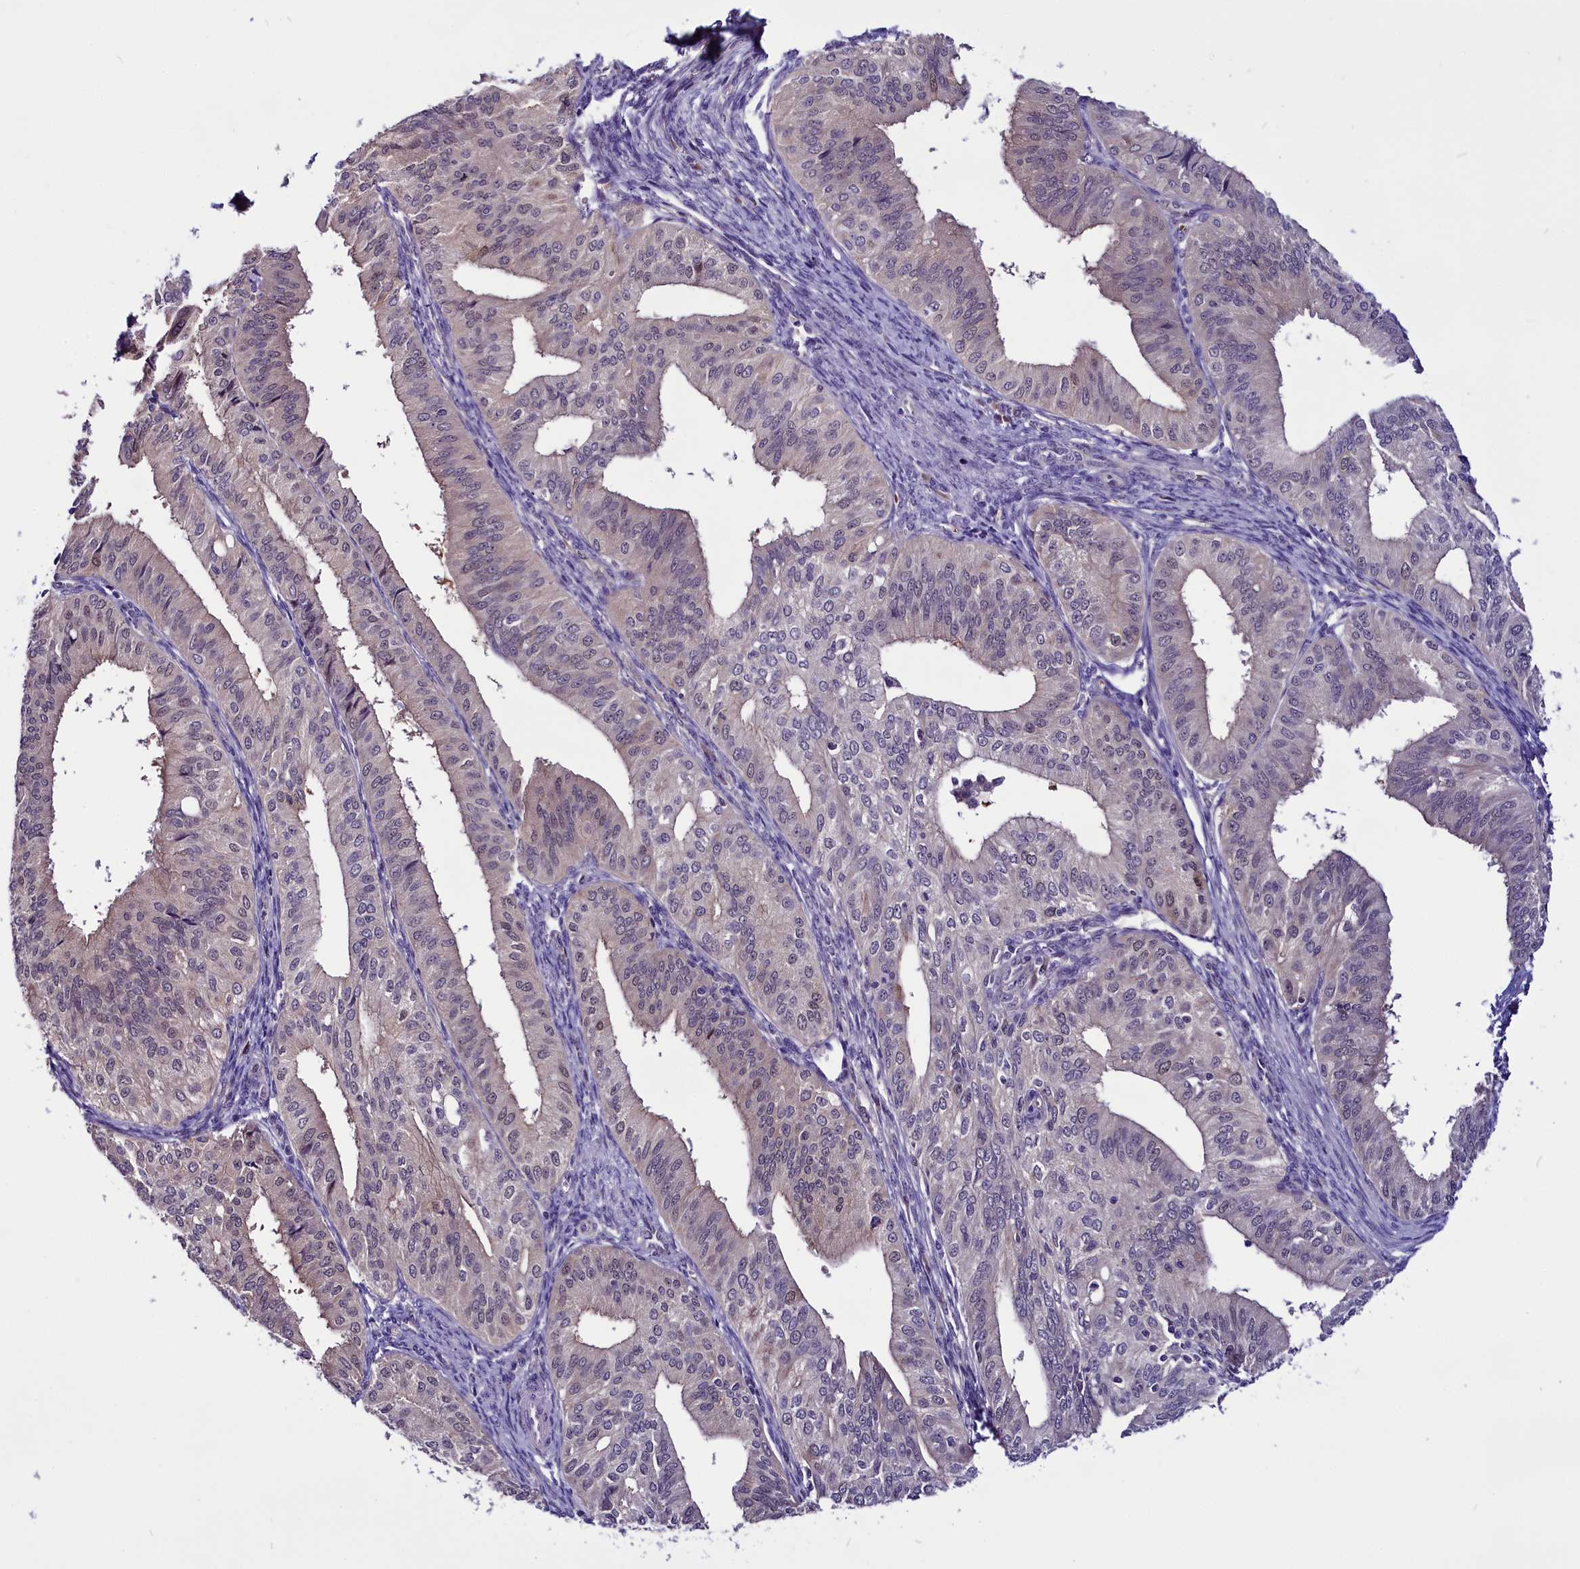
{"staining": {"intensity": "weak", "quantity": "<25%", "location": "nuclear"}, "tissue": "endometrial cancer", "cell_type": "Tumor cells", "image_type": "cancer", "snomed": [{"axis": "morphology", "description": "Adenocarcinoma, NOS"}, {"axis": "topography", "description": "Endometrium"}], "caption": "DAB immunohistochemical staining of adenocarcinoma (endometrial) displays no significant staining in tumor cells. (Brightfield microscopy of DAB (3,3'-diaminobenzidine) IHC at high magnification).", "gene": "C9orf40", "patient": {"sex": "female", "age": 50}}